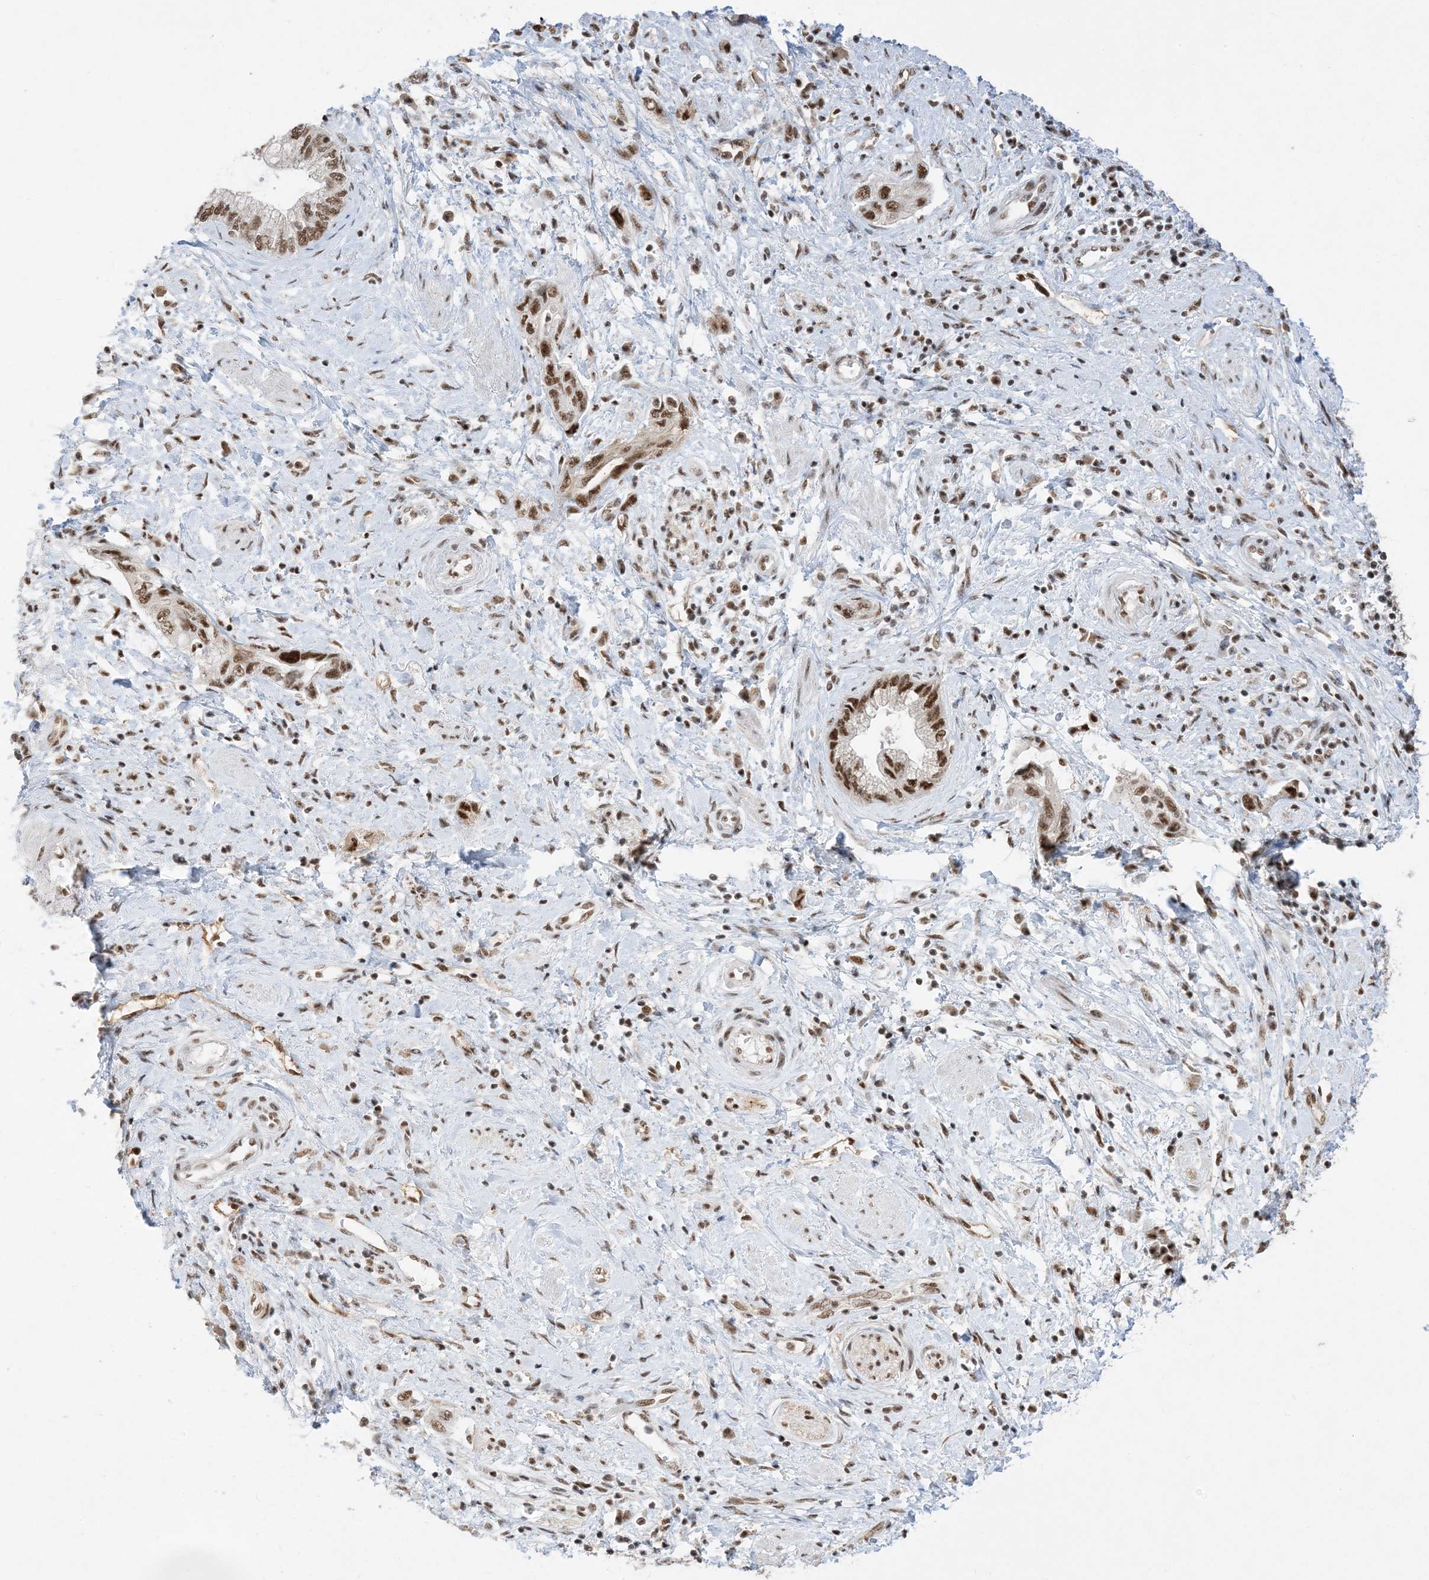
{"staining": {"intensity": "strong", "quantity": ">75%", "location": "nuclear"}, "tissue": "pancreatic cancer", "cell_type": "Tumor cells", "image_type": "cancer", "snomed": [{"axis": "morphology", "description": "Adenocarcinoma, NOS"}, {"axis": "topography", "description": "Pancreas"}], "caption": "Brown immunohistochemical staining in human pancreatic cancer exhibits strong nuclear staining in approximately >75% of tumor cells.", "gene": "SF3A3", "patient": {"sex": "female", "age": 73}}